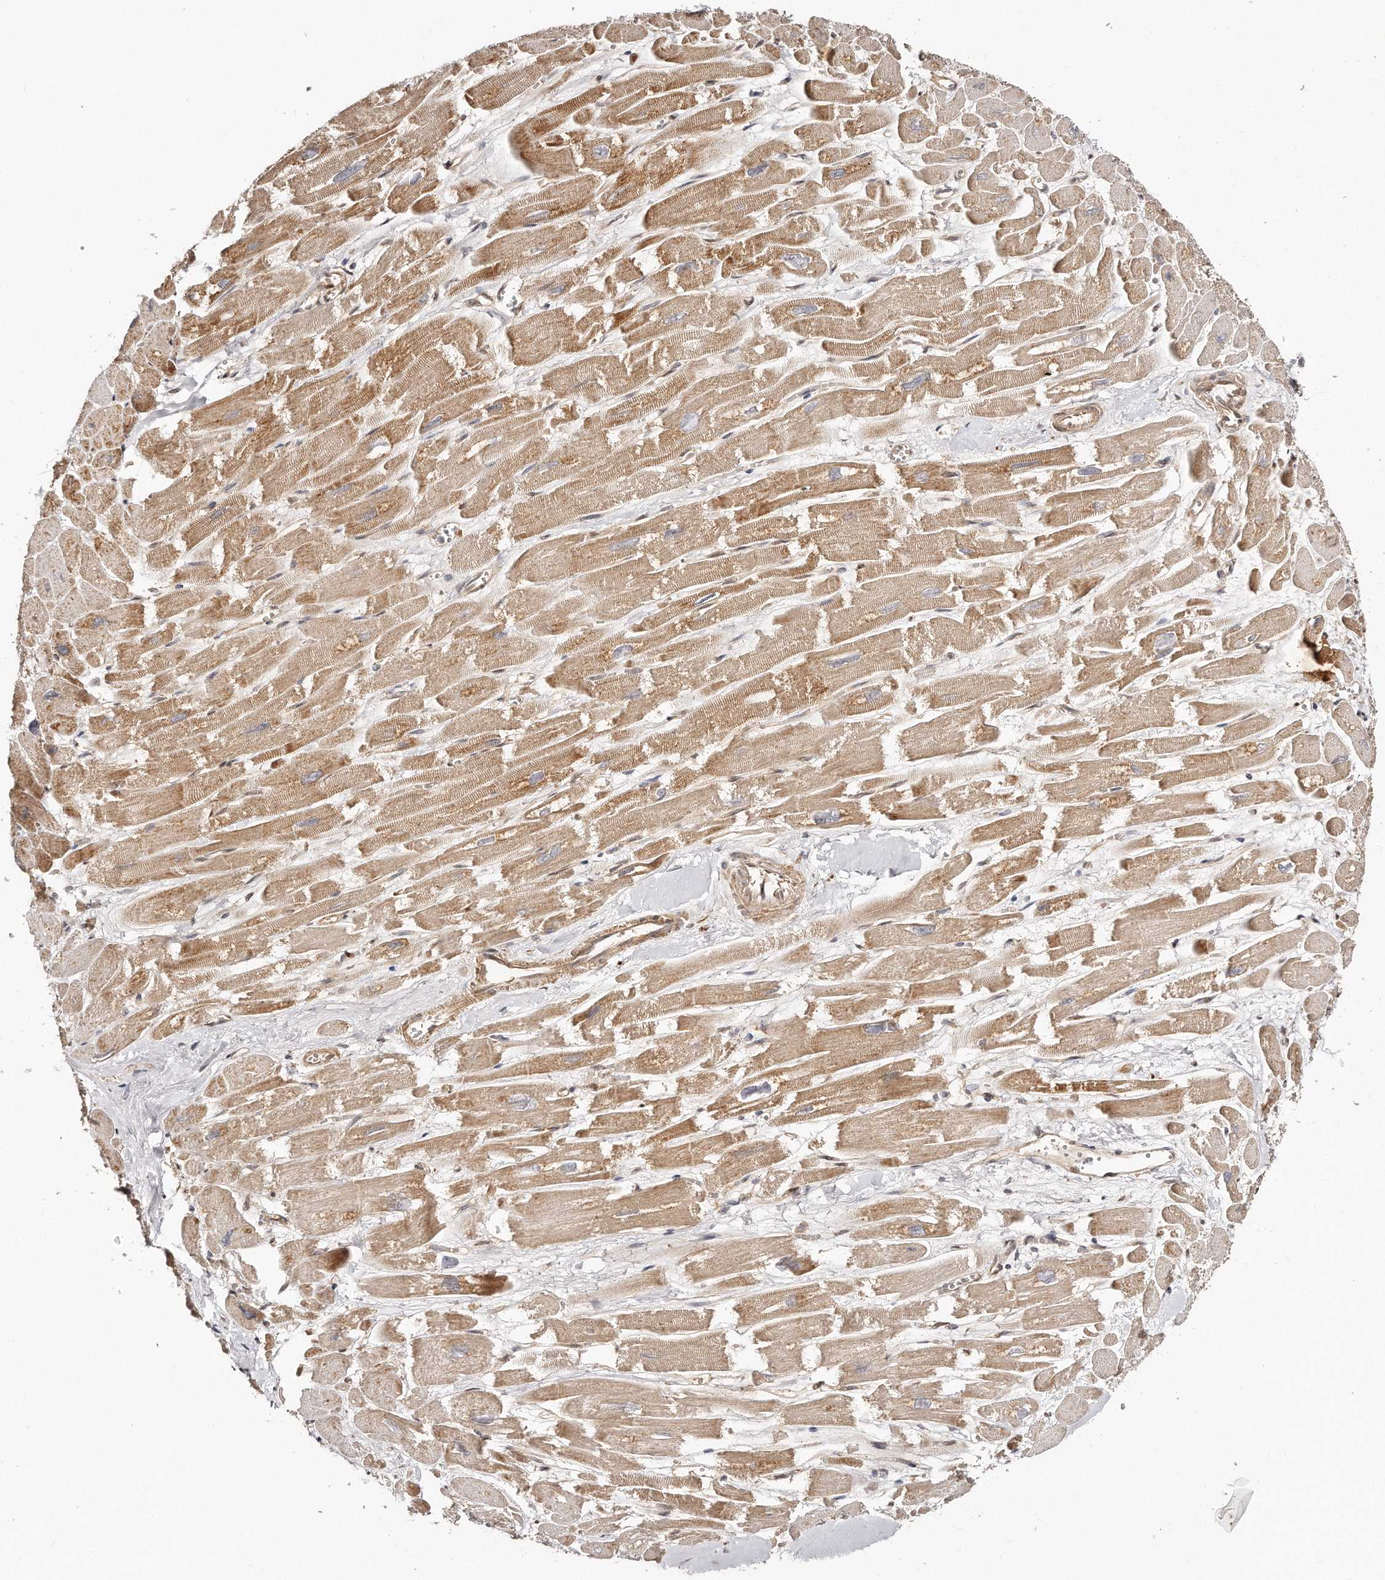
{"staining": {"intensity": "moderate", "quantity": ">75%", "location": "cytoplasmic/membranous"}, "tissue": "heart muscle", "cell_type": "Cardiomyocytes", "image_type": "normal", "snomed": [{"axis": "morphology", "description": "Normal tissue, NOS"}, {"axis": "topography", "description": "Heart"}], "caption": "Cardiomyocytes reveal medium levels of moderate cytoplasmic/membranous staining in about >75% of cells in normal human heart muscle. The protein is stained brown, and the nuclei are stained in blue (DAB IHC with brightfield microscopy, high magnification).", "gene": "GBP4", "patient": {"sex": "male", "age": 54}}